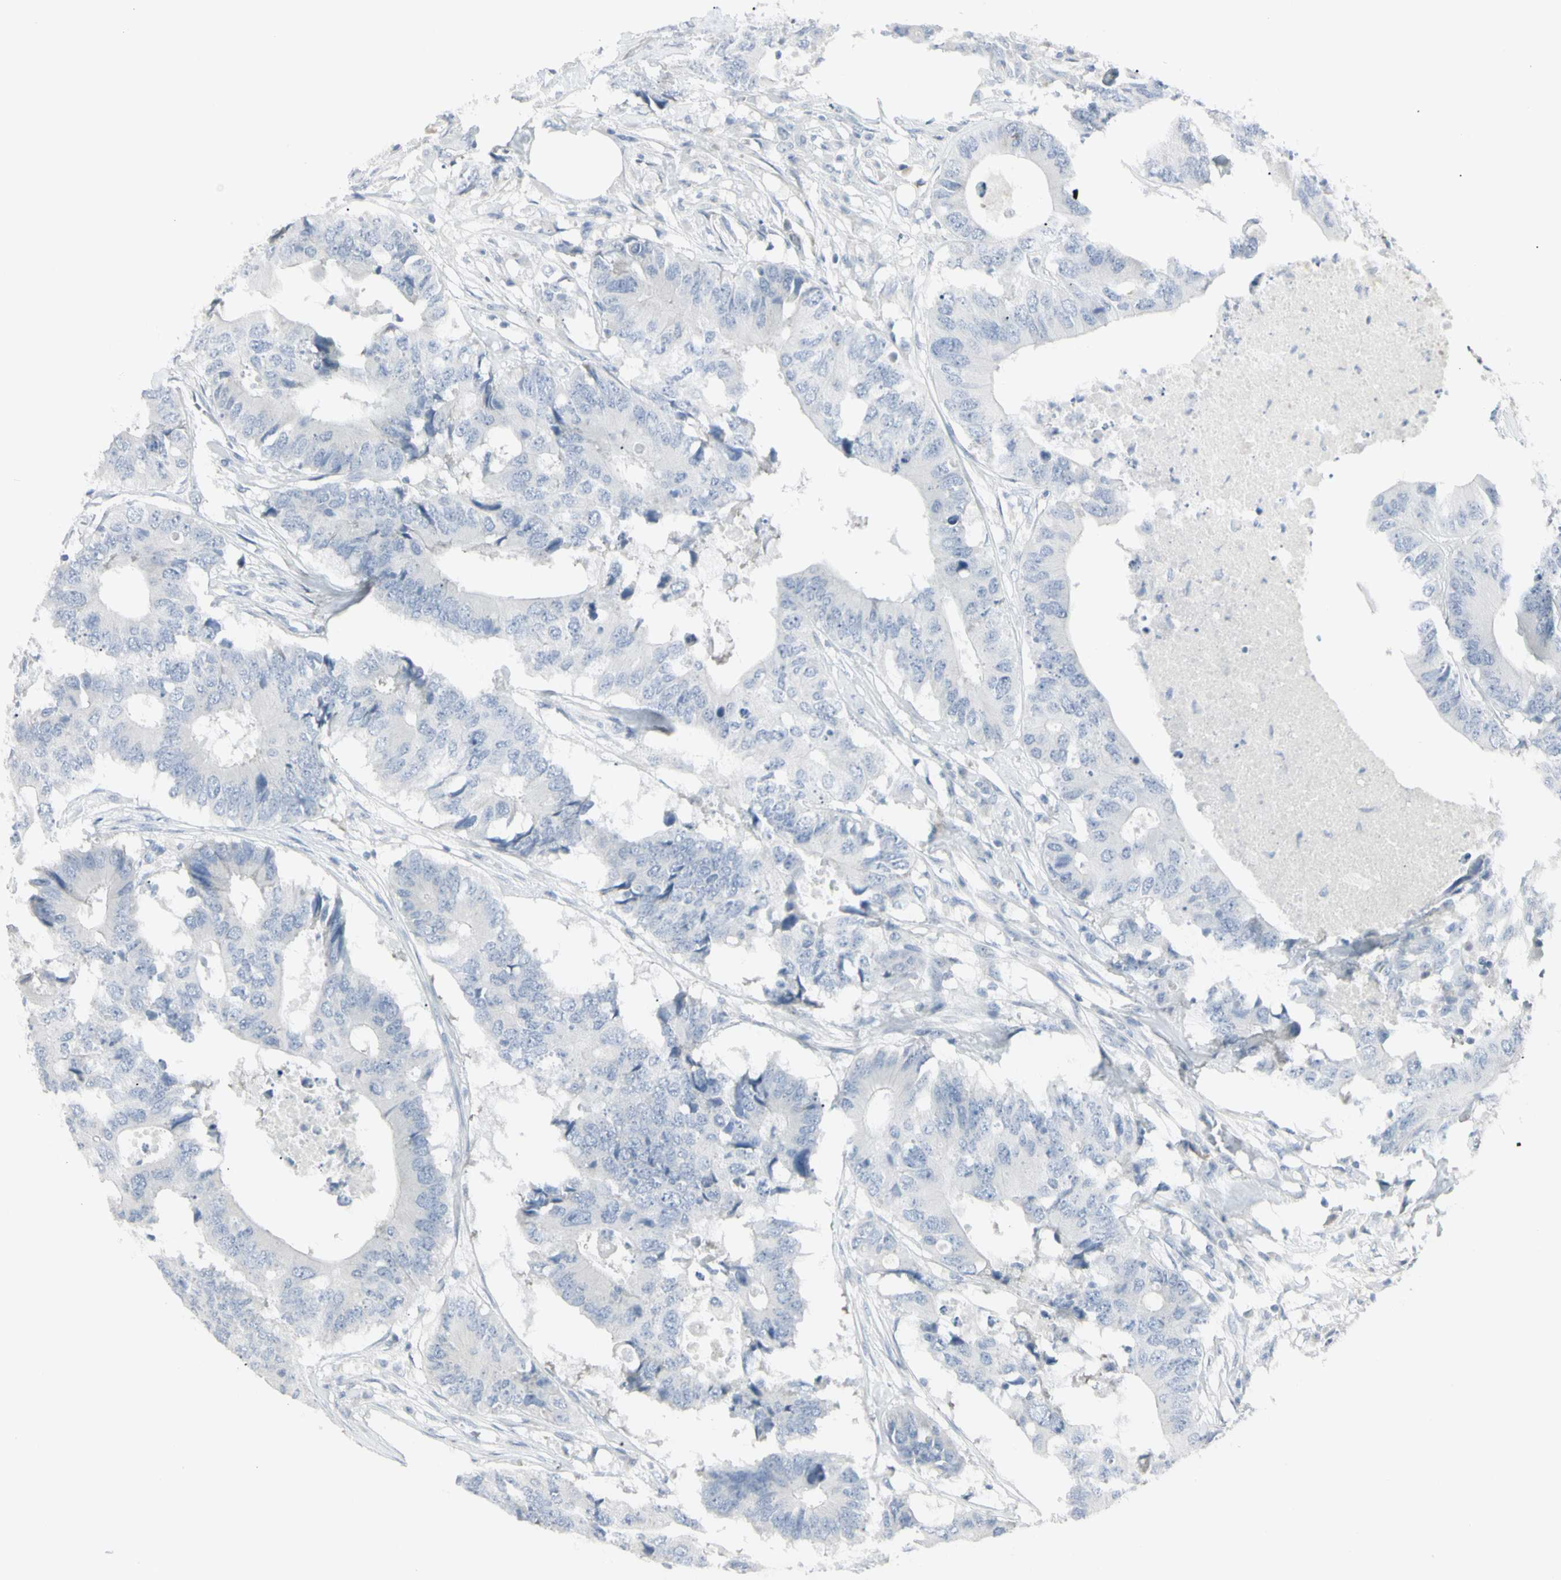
{"staining": {"intensity": "negative", "quantity": "none", "location": "none"}, "tissue": "colorectal cancer", "cell_type": "Tumor cells", "image_type": "cancer", "snomed": [{"axis": "morphology", "description": "Adenocarcinoma, NOS"}, {"axis": "topography", "description": "Colon"}], "caption": "There is no significant staining in tumor cells of adenocarcinoma (colorectal).", "gene": "PIP", "patient": {"sex": "male", "age": 71}}